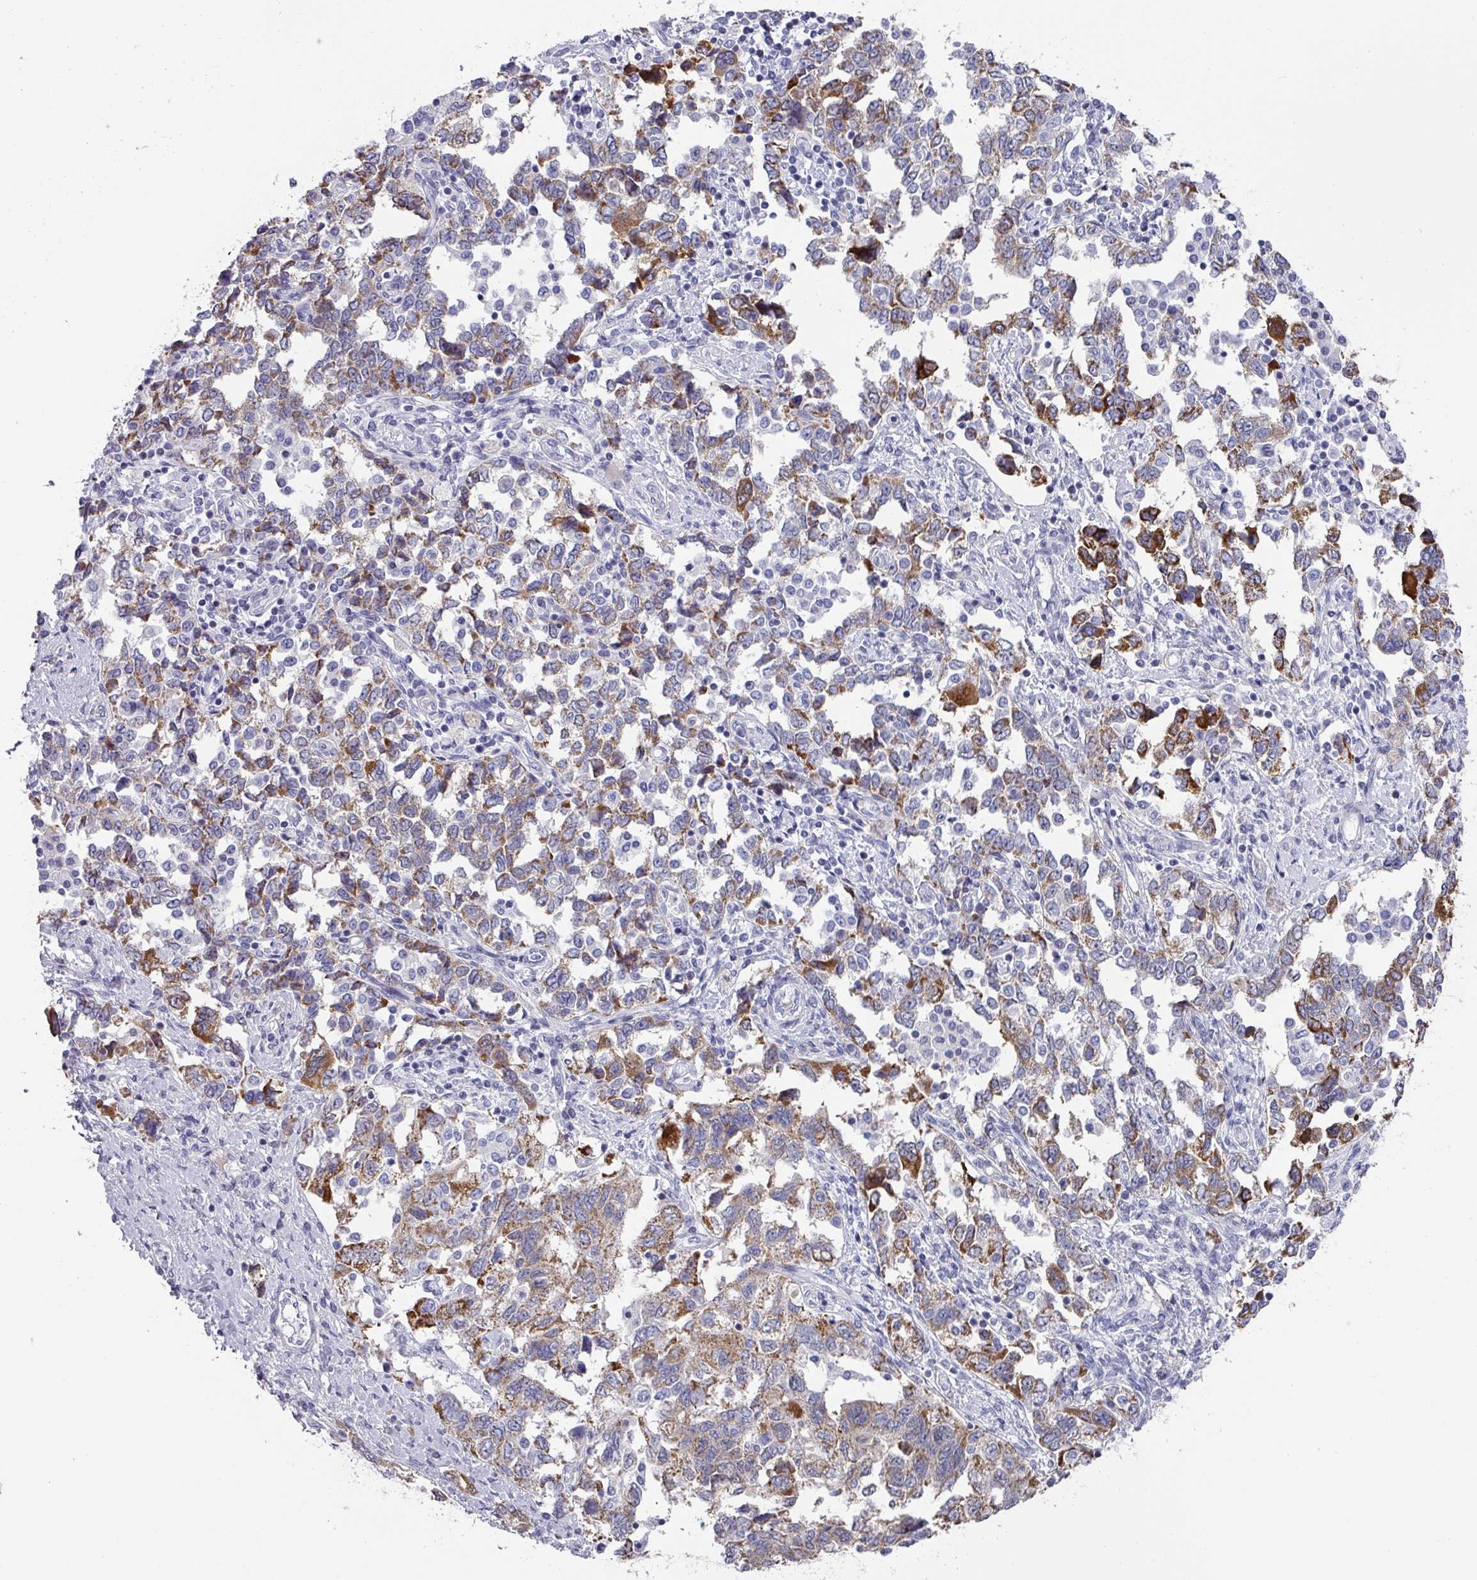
{"staining": {"intensity": "moderate", "quantity": "25%-75%", "location": "cytoplasmic/membranous"}, "tissue": "ovarian cancer", "cell_type": "Tumor cells", "image_type": "cancer", "snomed": [{"axis": "morphology", "description": "Carcinoma, NOS"}, {"axis": "morphology", "description": "Cystadenocarcinoma, serous, NOS"}, {"axis": "topography", "description": "Ovary"}], "caption": "Ovarian carcinoma tissue demonstrates moderate cytoplasmic/membranous positivity in about 25%-75% of tumor cells, visualized by immunohistochemistry.", "gene": "DEFB115", "patient": {"sex": "female", "age": 69}}